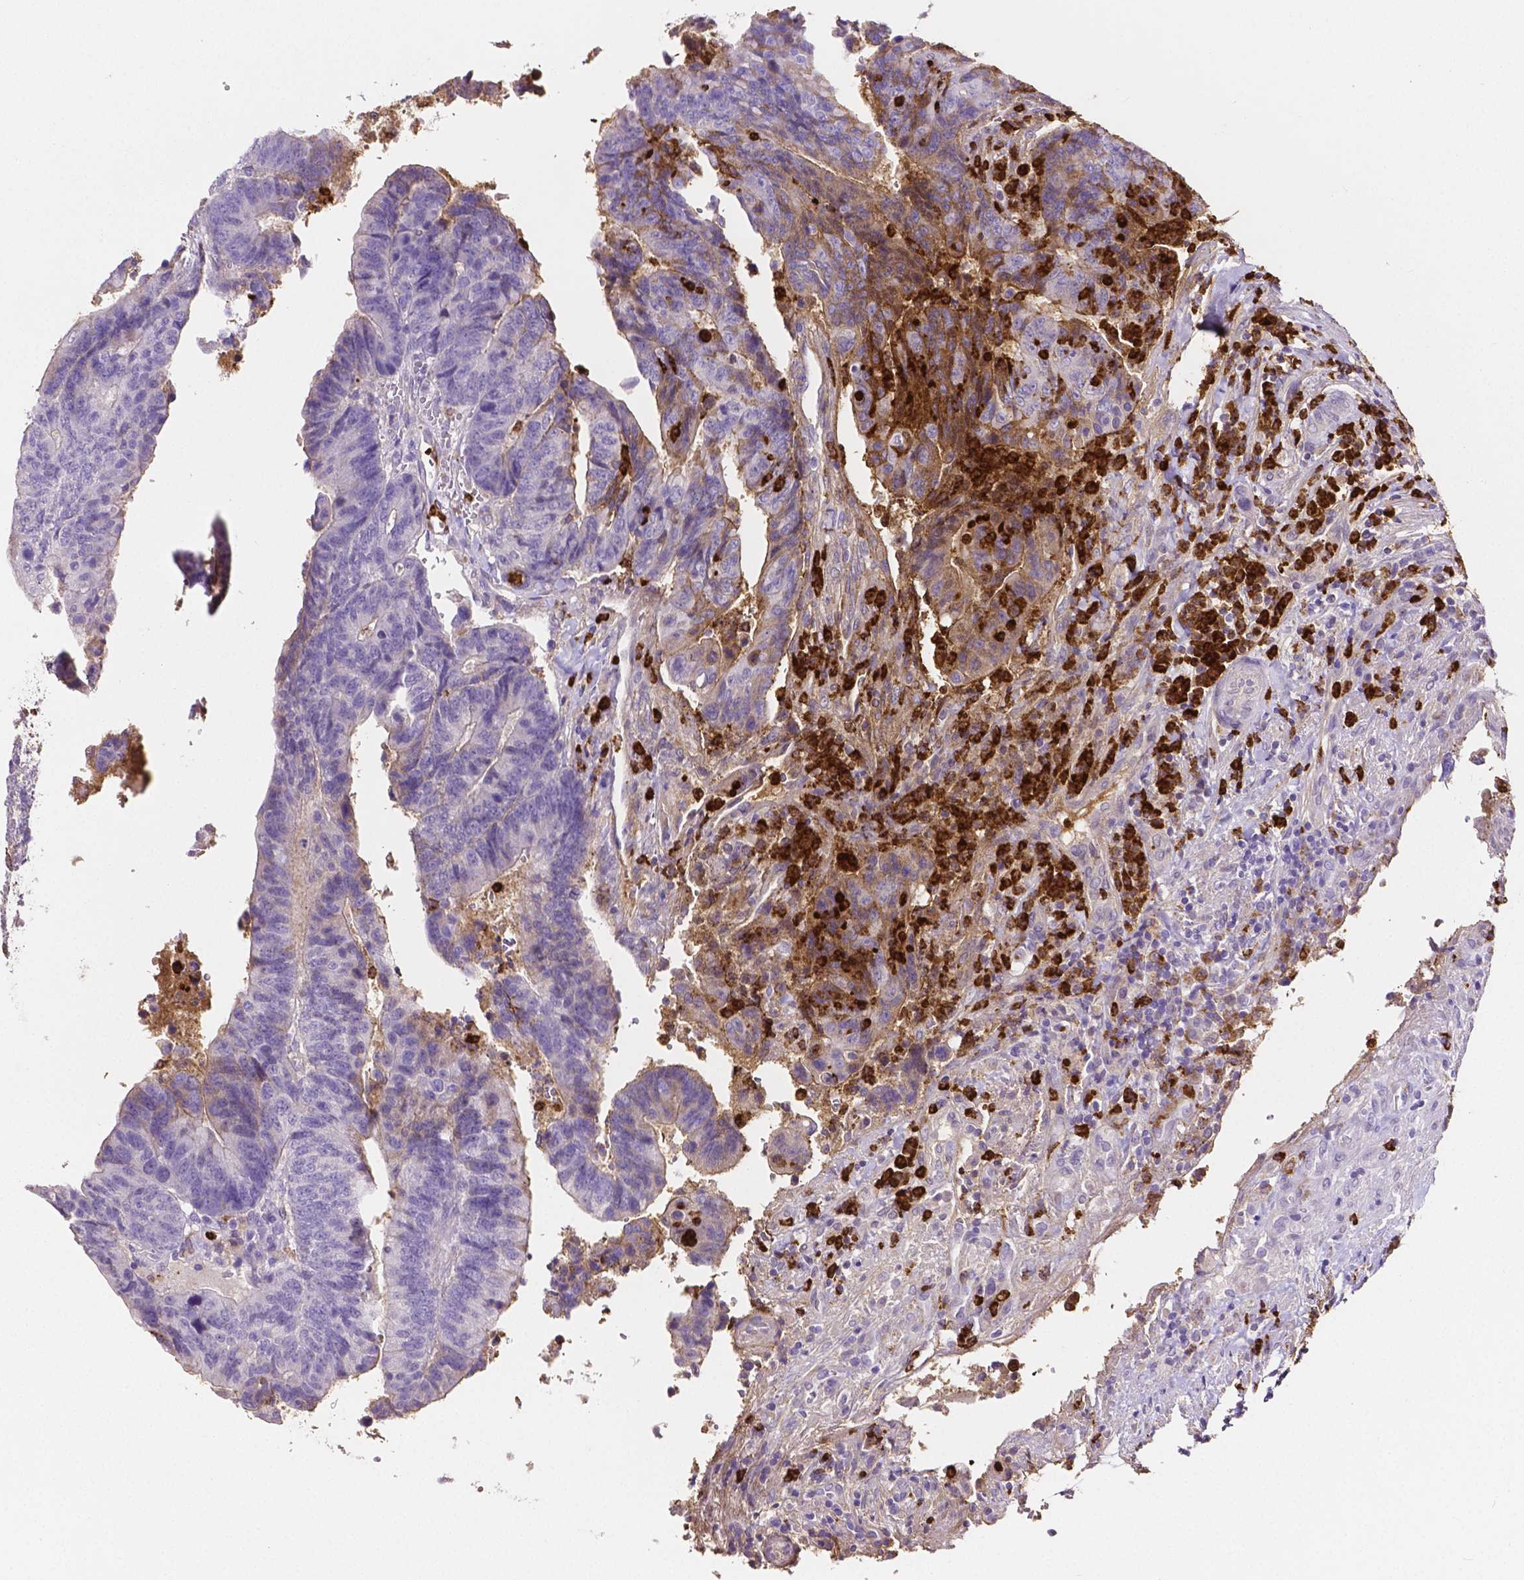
{"staining": {"intensity": "weak", "quantity": "<25%", "location": "cytoplasmic/membranous"}, "tissue": "colorectal cancer", "cell_type": "Tumor cells", "image_type": "cancer", "snomed": [{"axis": "morphology", "description": "Adenocarcinoma, NOS"}, {"axis": "topography", "description": "Colon"}], "caption": "This histopathology image is of colorectal adenocarcinoma stained with IHC to label a protein in brown with the nuclei are counter-stained blue. There is no positivity in tumor cells.", "gene": "MMP9", "patient": {"sex": "female", "age": 48}}